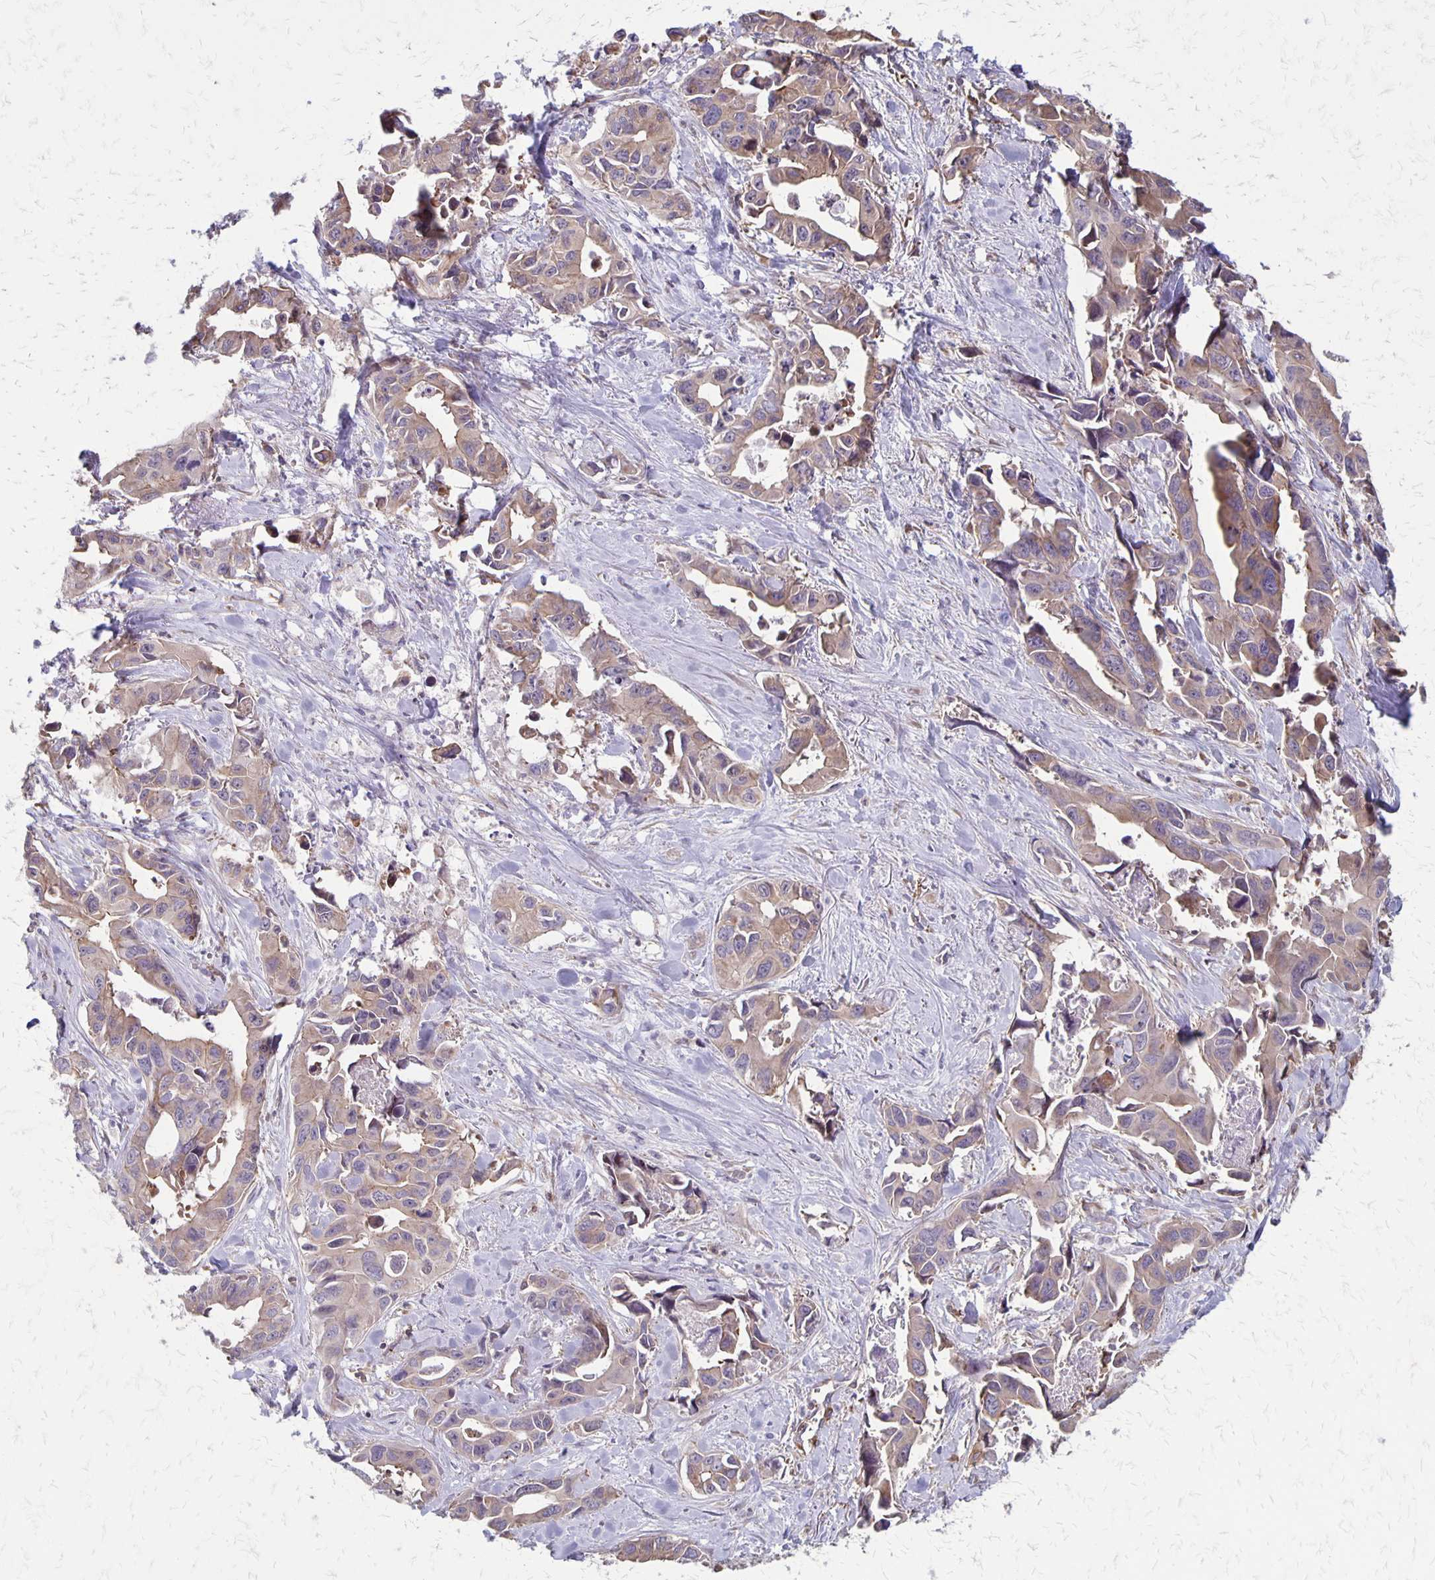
{"staining": {"intensity": "weak", "quantity": "25%-75%", "location": "cytoplasmic/membranous"}, "tissue": "lung cancer", "cell_type": "Tumor cells", "image_type": "cancer", "snomed": [{"axis": "morphology", "description": "Adenocarcinoma, NOS"}, {"axis": "topography", "description": "Lung"}], "caption": "High-power microscopy captured an IHC histopathology image of adenocarcinoma (lung), revealing weak cytoplasmic/membranous expression in approximately 25%-75% of tumor cells. The protein is stained brown, and the nuclei are stained in blue (DAB IHC with brightfield microscopy, high magnification).", "gene": "SEPTIN5", "patient": {"sex": "male", "age": 64}}